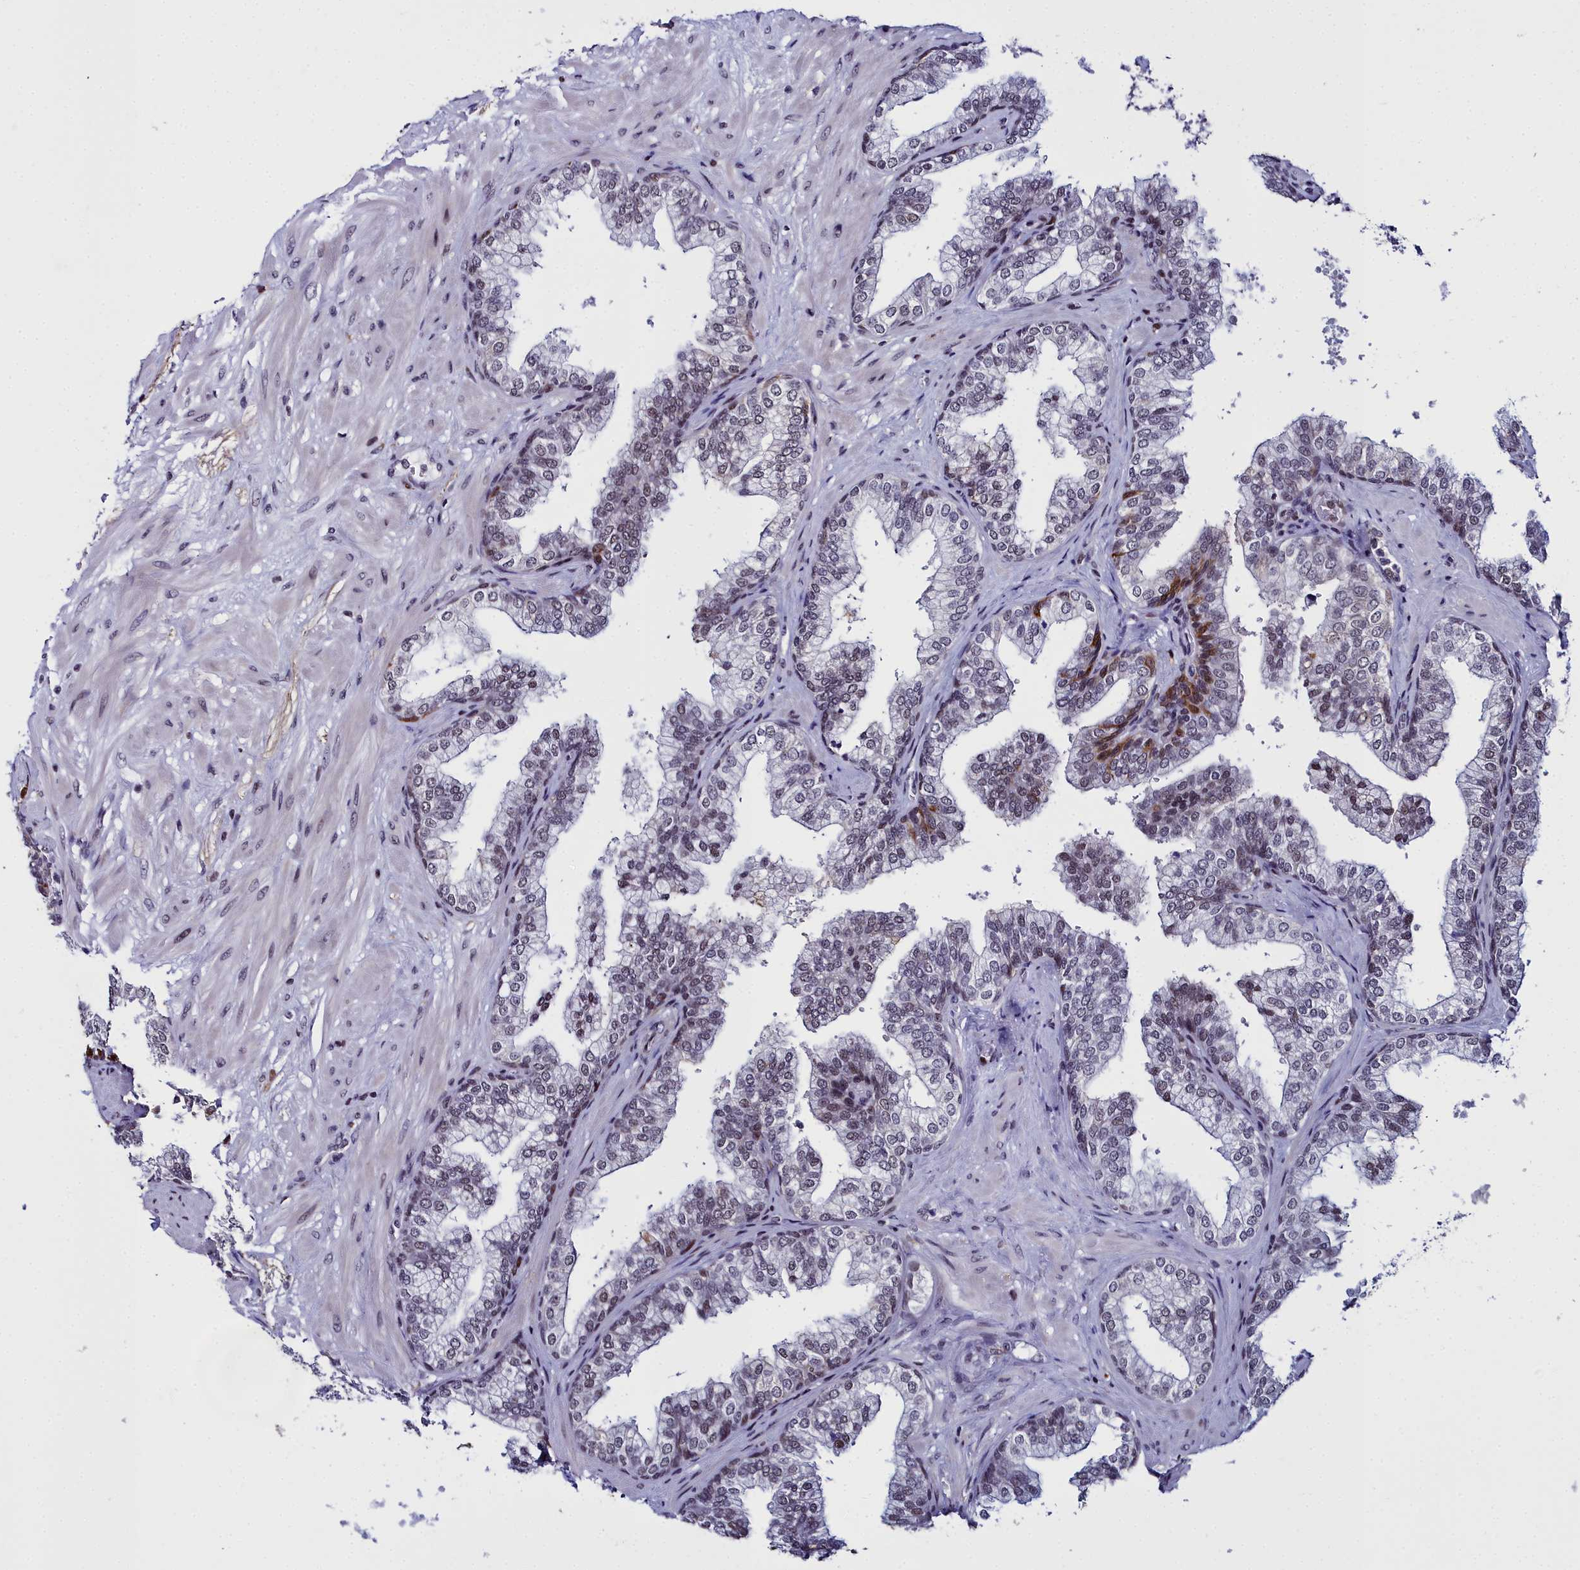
{"staining": {"intensity": "strong", "quantity": "<25%", "location": "cytoplasmic/membranous,nuclear"}, "tissue": "prostate", "cell_type": "Glandular cells", "image_type": "normal", "snomed": [{"axis": "morphology", "description": "Normal tissue, NOS"}, {"axis": "topography", "description": "Prostate"}], "caption": "DAB immunohistochemical staining of unremarkable prostate reveals strong cytoplasmic/membranous,nuclear protein expression in approximately <25% of glandular cells.", "gene": "CCDC97", "patient": {"sex": "male", "age": 60}}